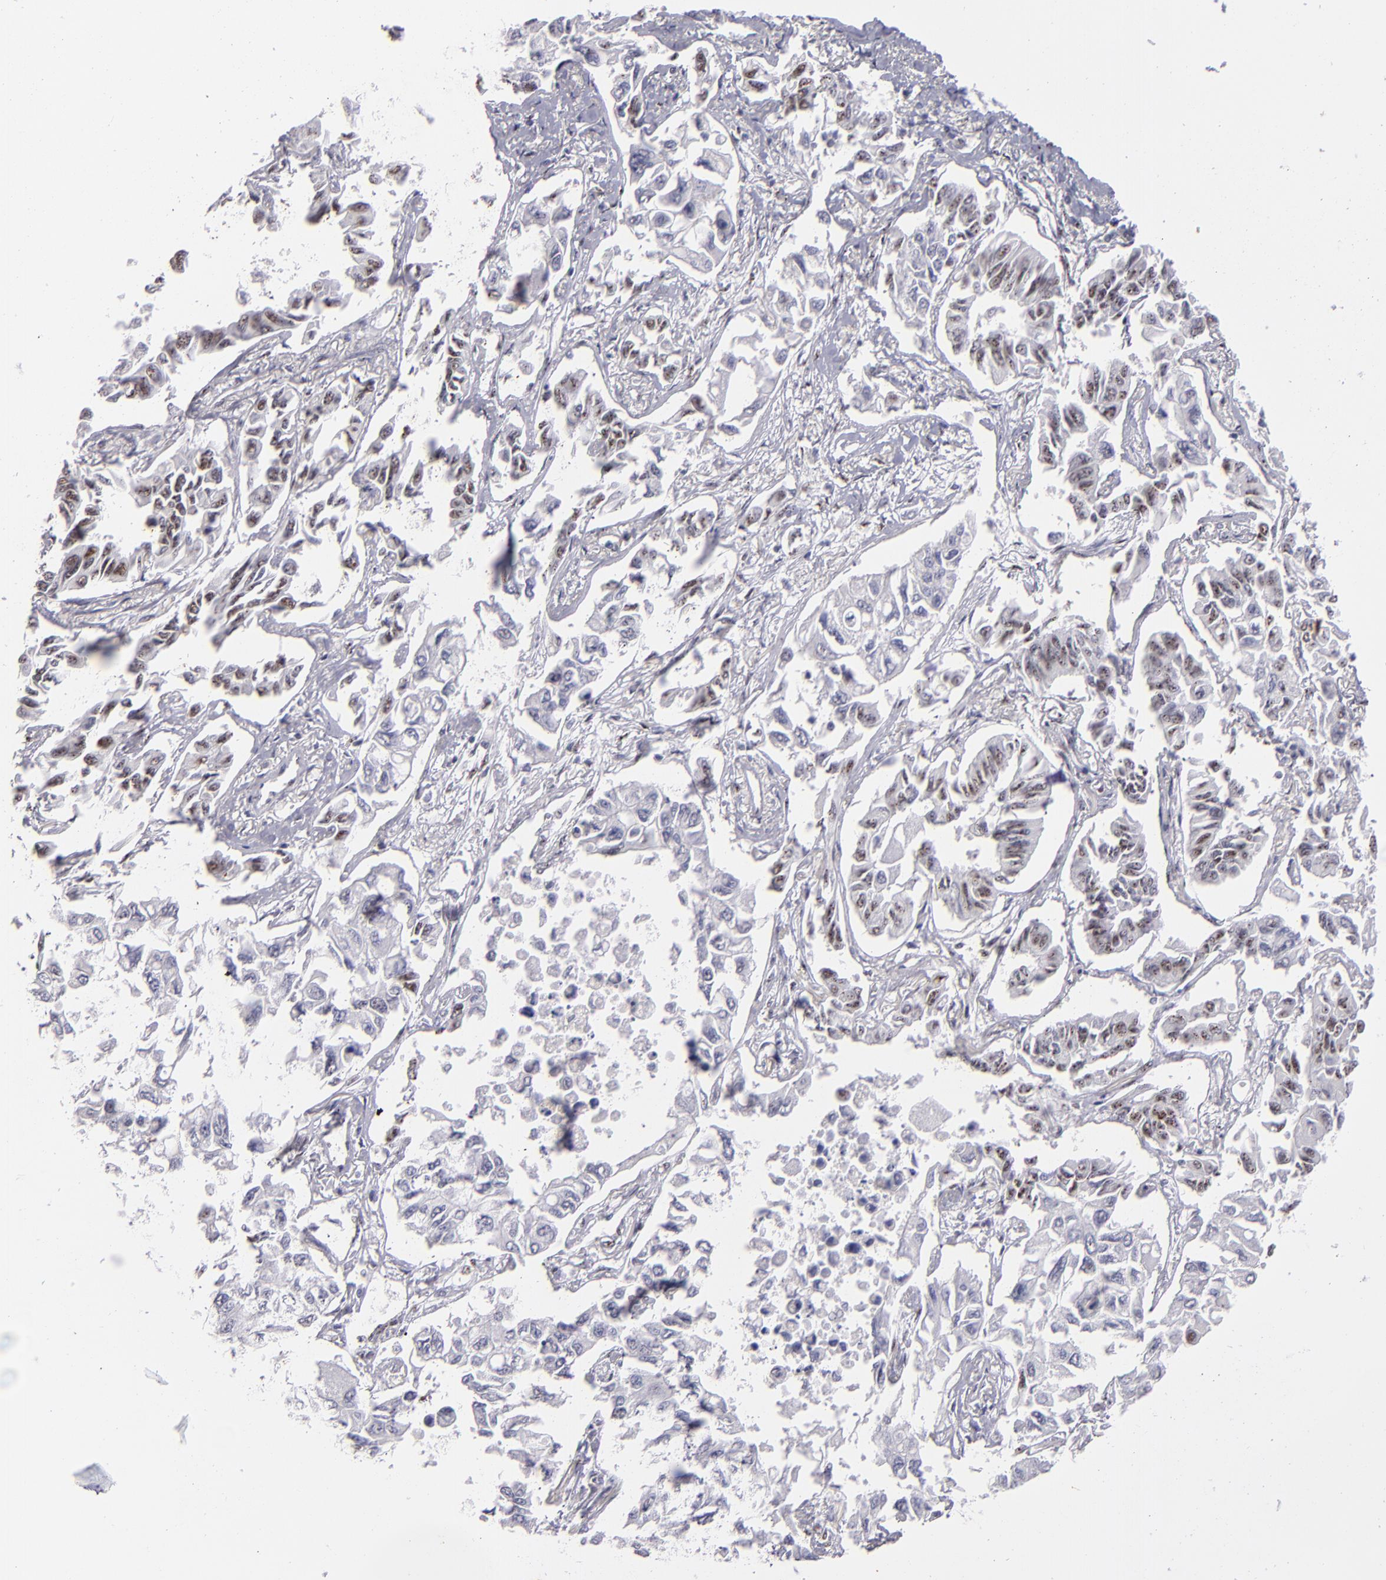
{"staining": {"intensity": "weak", "quantity": "25%-75%", "location": "nuclear"}, "tissue": "lung cancer", "cell_type": "Tumor cells", "image_type": "cancer", "snomed": [{"axis": "morphology", "description": "Adenocarcinoma, NOS"}, {"axis": "topography", "description": "Lung"}], "caption": "High-magnification brightfield microscopy of lung cancer (adenocarcinoma) stained with DAB (brown) and counterstained with hematoxylin (blue). tumor cells exhibit weak nuclear staining is present in approximately25%-75% of cells.", "gene": "TOP3A", "patient": {"sex": "male", "age": 64}}